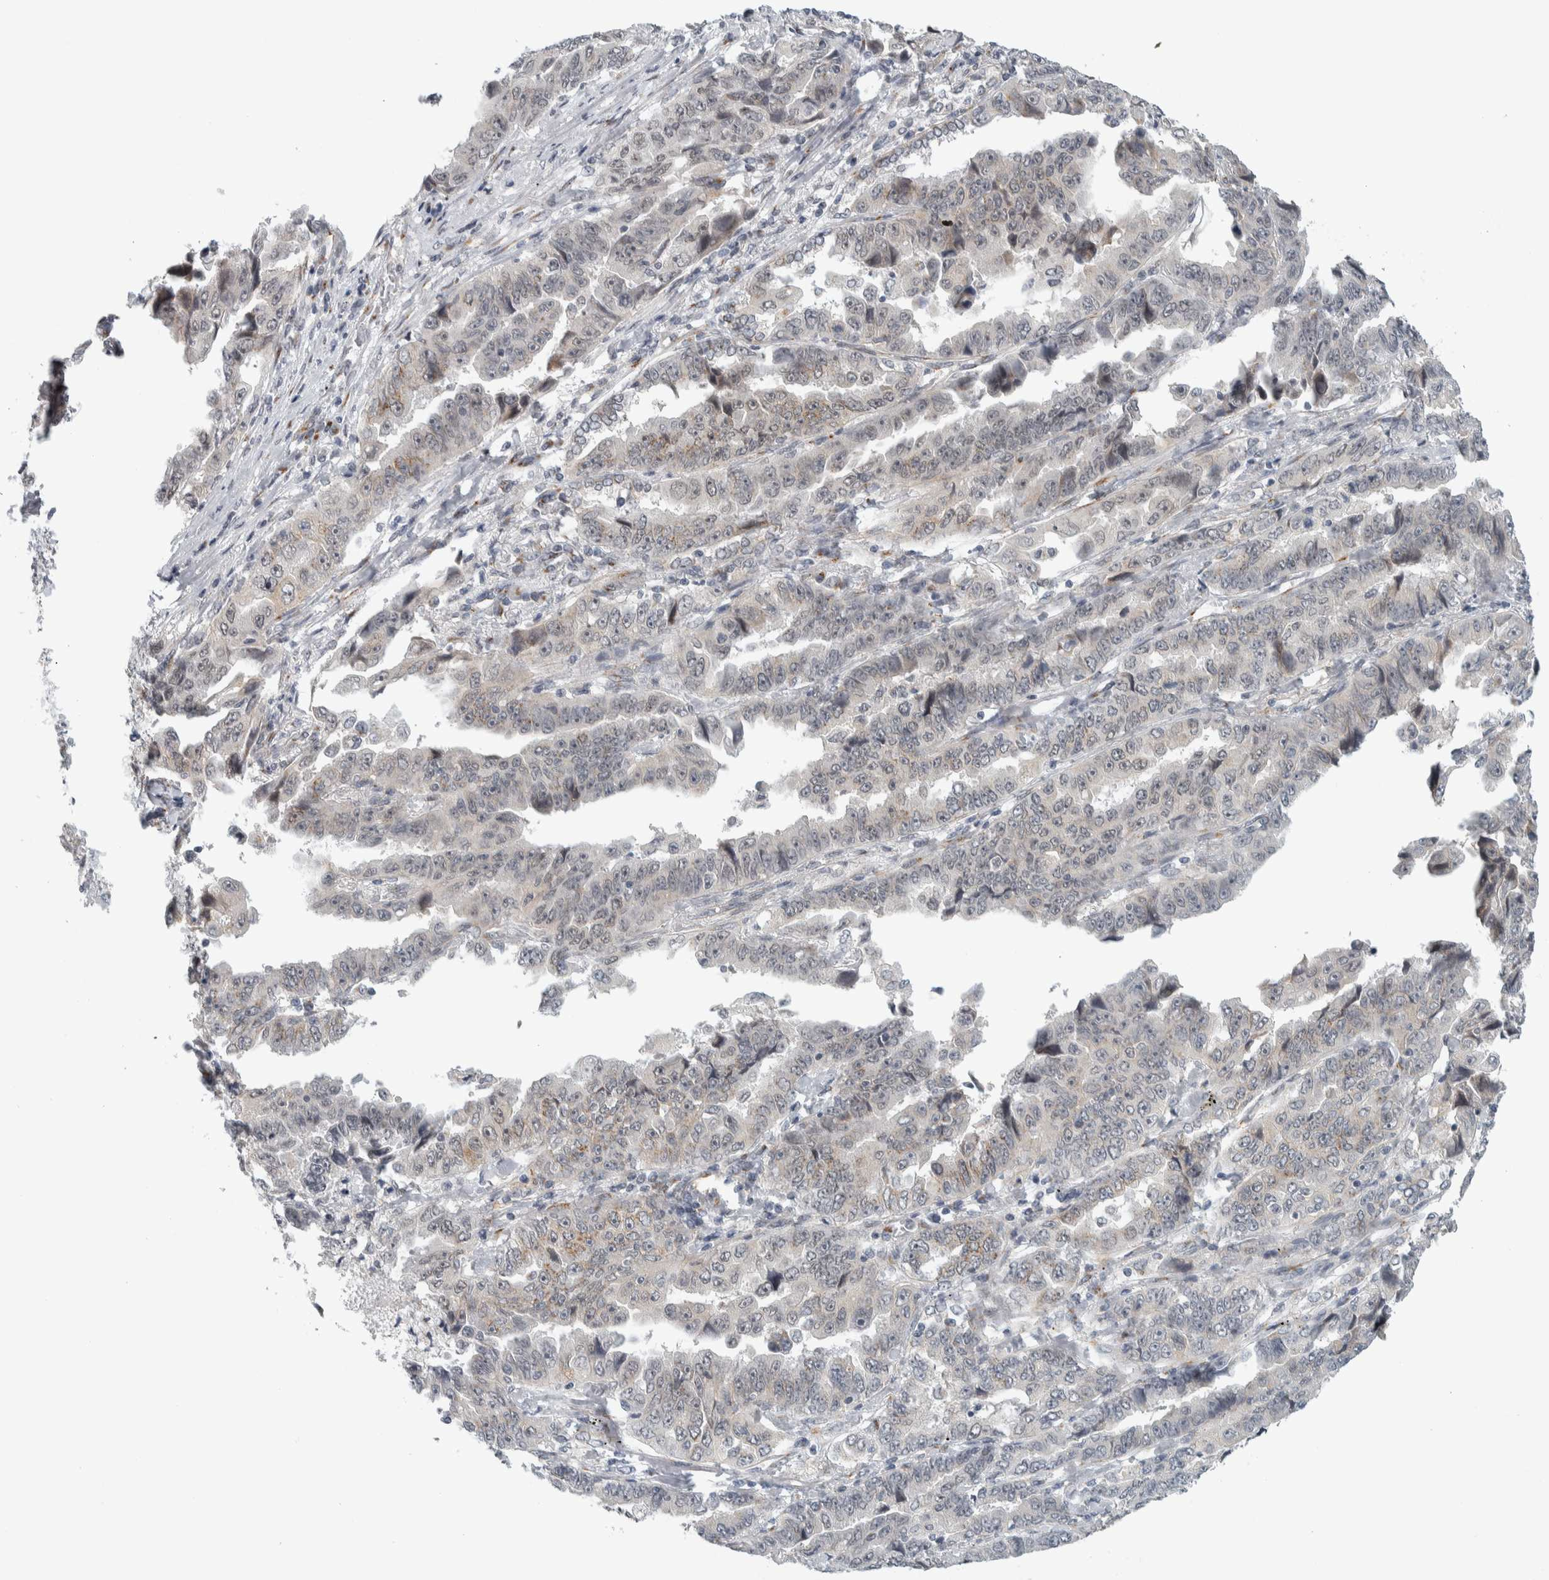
{"staining": {"intensity": "weak", "quantity": "<25%", "location": "cytoplasmic/membranous,nuclear"}, "tissue": "lung cancer", "cell_type": "Tumor cells", "image_type": "cancer", "snomed": [{"axis": "morphology", "description": "Adenocarcinoma, NOS"}, {"axis": "topography", "description": "Lung"}], "caption": "High power microscopy histopathology image of an immunohistochemistry (IHC) photomicrograph of lung adenocarcinoma, revealing no significant staining in tumor cells.", "gene": "ZMYND8", "patient": {"sex": "female", "age": 51}}